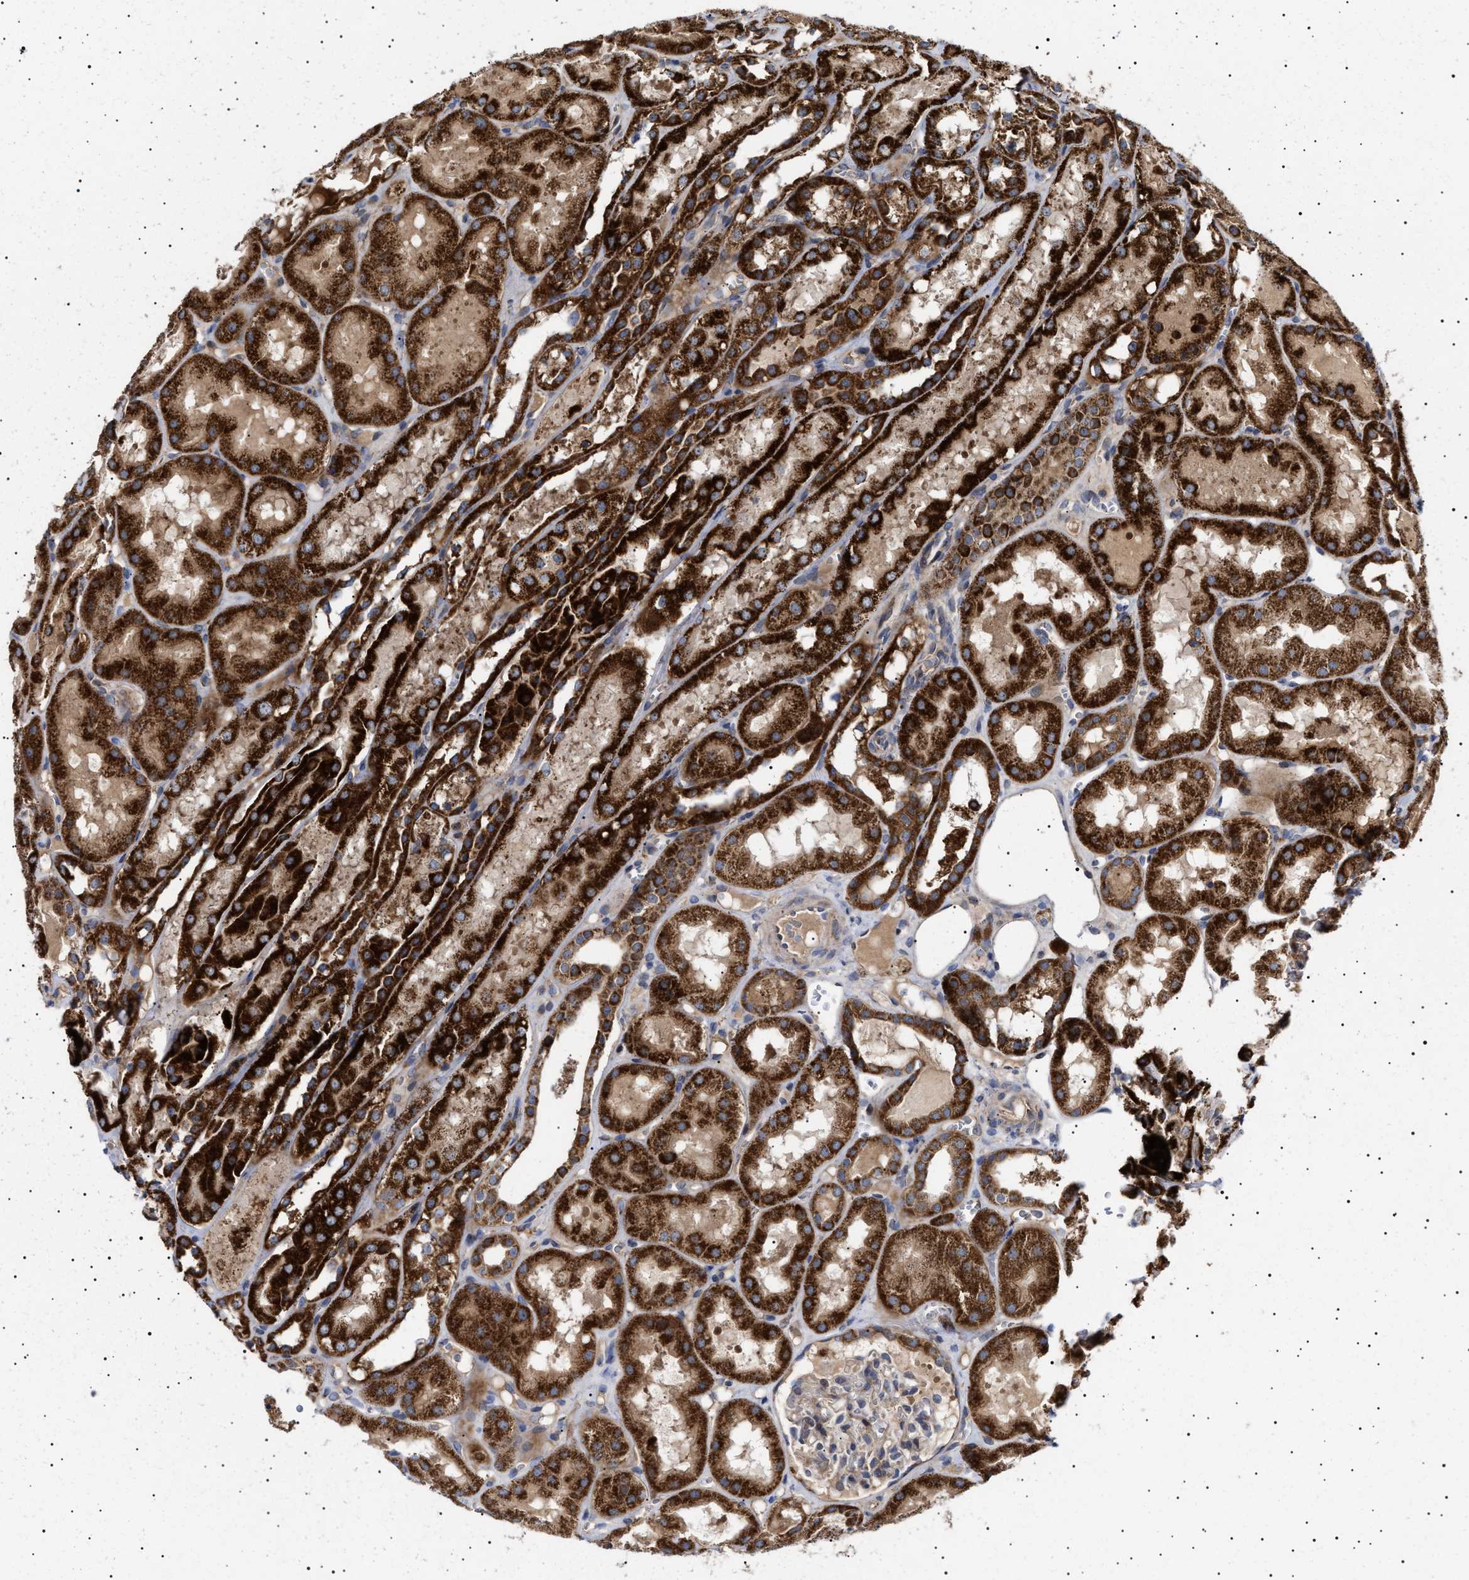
{"staining": {"intensity": "weak", "quantity": ">75%", "location": "cytoplasmic/membranous"}, "tissue": "kidney", "cell_type": "Cells in glomeruli", "image_type": "normal", "snomed": [{"axis": "morphology", "description": "Normal tissue, NOS"}, {"axis": "topography", "description": "Kidney"}, {"axis": "topography", "description": "Urinary bladder"}], "caption": "Immunohistochemistry of unremarkable human kidney displays low levels of weak cytoplasmic/membranous positivity in approximately >75% of cells in glomeruli.", "gene": "MRPL10", "patient": {"sex": "male", "age": 16}}